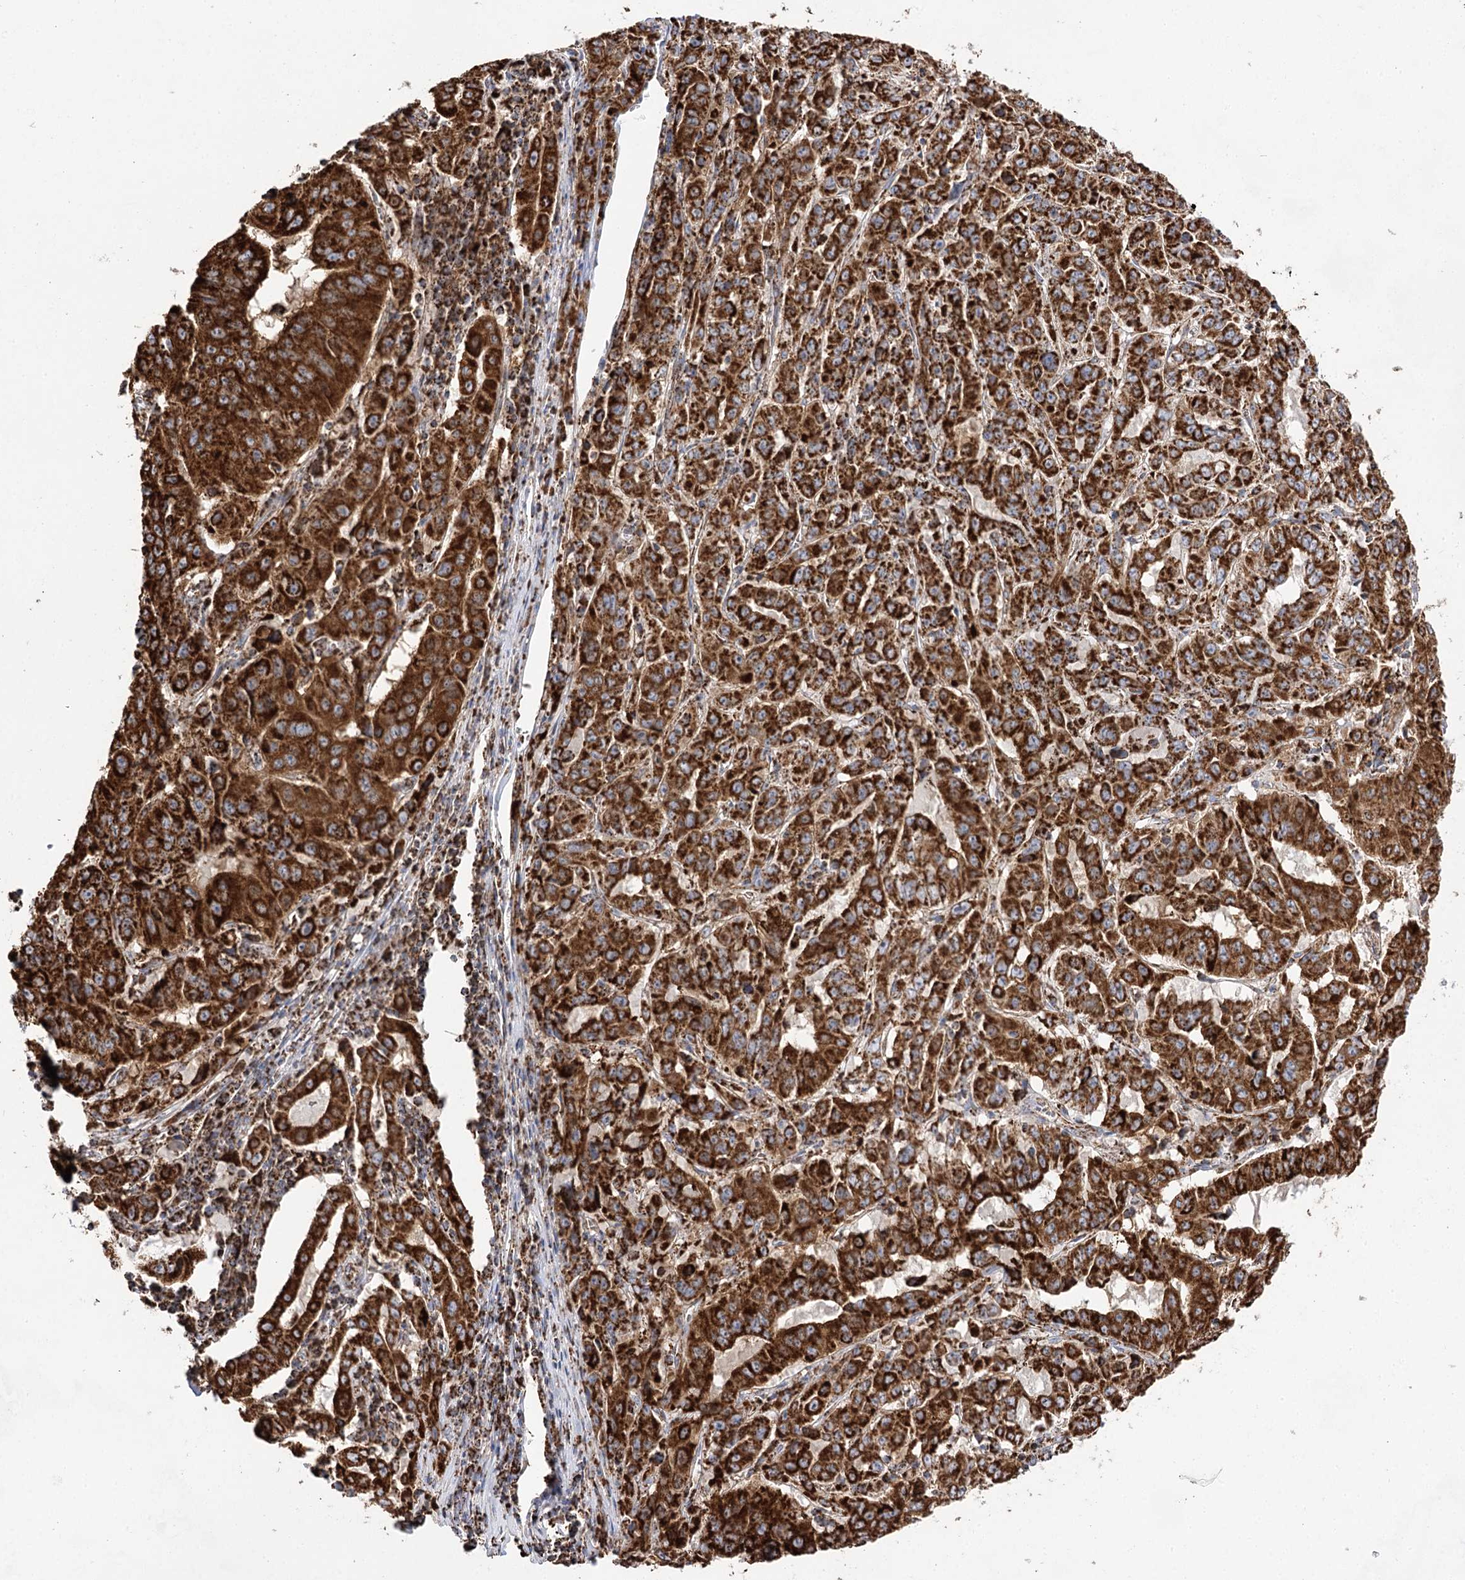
{"staining": {"intensity": "strong", "quantity": ">75%", "location": "cytoplasmic/membranous"}, "tissue": "pancreatic cancer", "cell_type": "Tumor cells", "image_type": "cancer", "snomed": [{"axis": "morphology", "description": "Adenocarcinoma, NOS"}, {"axis": "topography", "description": "Pancreas"}], "caption": "Pancreatic adenocarcinoma tissue reveals strong cytoplasmic/membranous positivity in approximately >75% of tumor cells, visualized by immunohistochemistry.", "gene": "NADK2", "patient": {"sex": "male", "age": 63}}